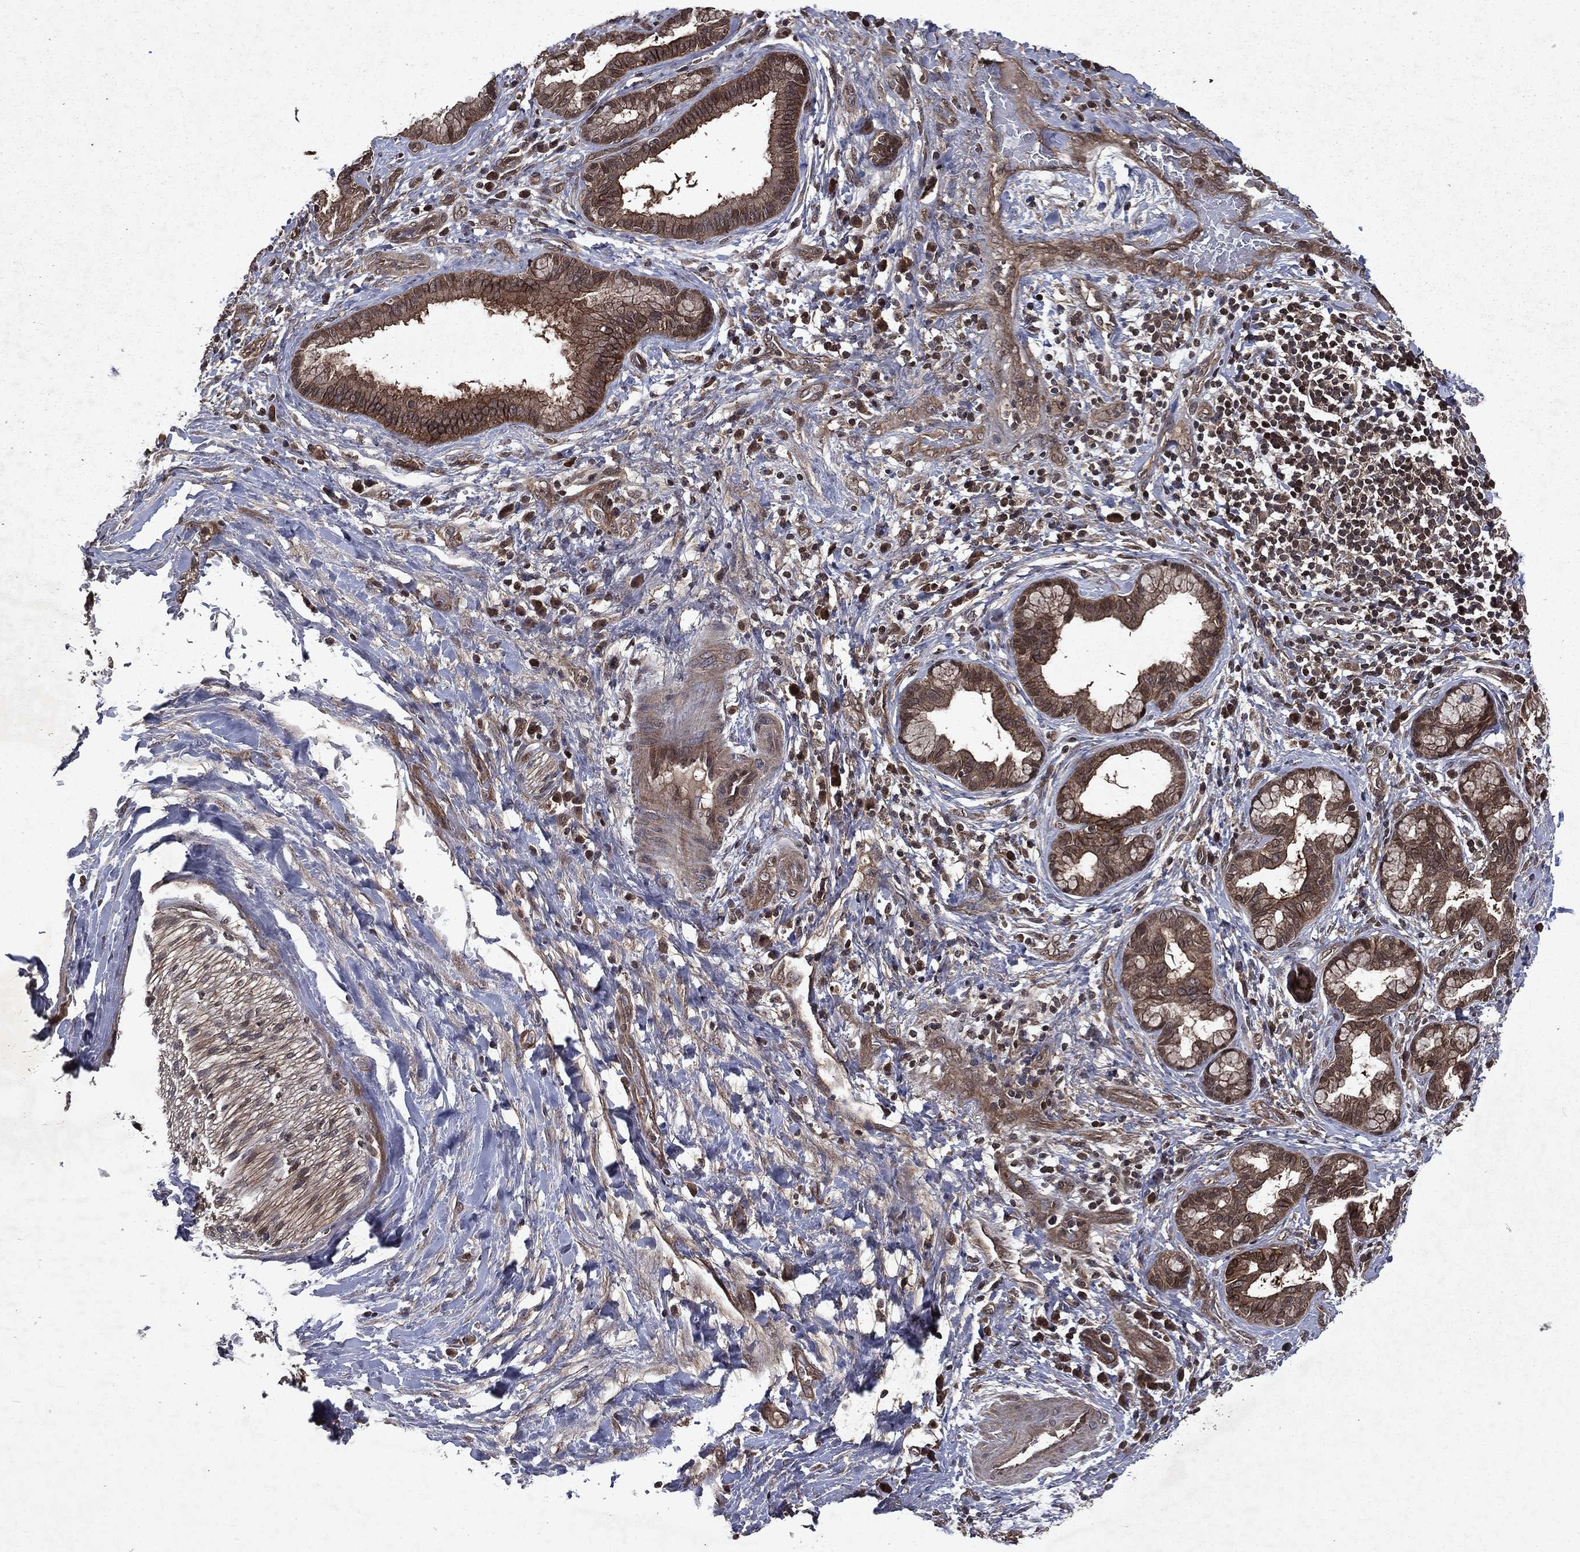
{"staining": {"intensity": "strong", "quantity": "<25%", "location": "cytoplasmic/membranous"}, "tissue": "liver cancer", "cell_type": "Tumor cells", "image_type": "cancer", "snomed": [{"axis": "morphology", "description": "Cholangiocarcinoma"}, {"axis": "topography", "description": "Liver"}], "caption": "Tumor cells display medium levels of strong cytoplasmic/membranous expression in approximately <25% of cells in human liver cholangiocarcinoma. The protein is stained brown, and the nuclei are stained in blue (DAB IHC with brightfield microscopy, high magnification).", "gene": "FGD1", "patient": {"sex": "female", "age": 73}}